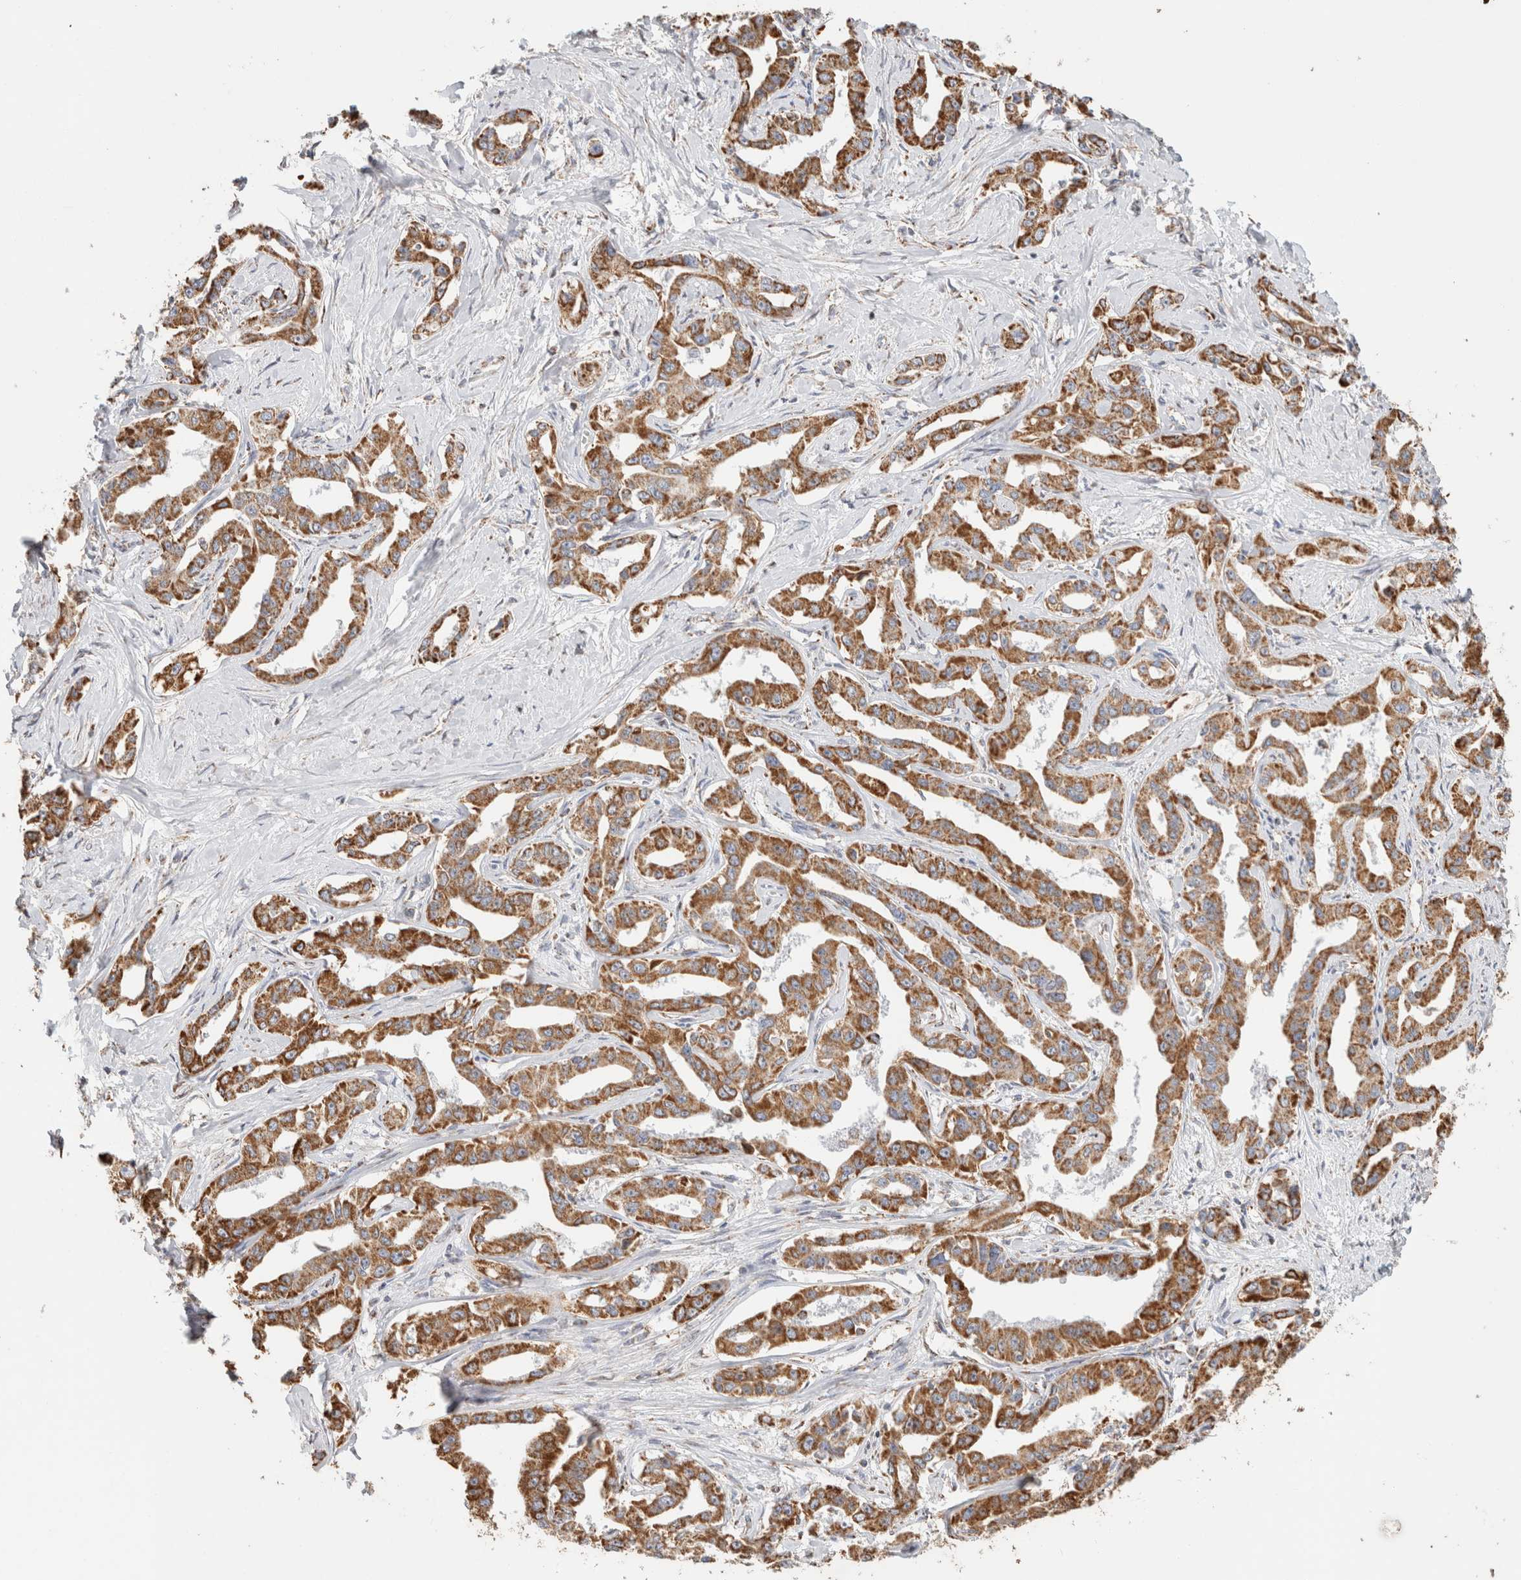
{"staining": {"intensity": "moderate", "quantity": ">75%", "location": "cytoplasmic/membranous"}, "tissue": "liver cancer", "cell_type": "Tumor cells", "image_type": "cancer", "snomed": [{"axis": "morphology", "description": "Cholangiocarcinoma"}, {"axis": "topography", "description": "Liver"}], "caption": "Immunohistochemistry (IHC) image of neoplastic tissue: liver cancer (cholangiocarcinoma) stained using immunohistochemistry (IHC) reveals medium levels of moderate protein expression localized specifically in the cytoplasmic/membranous of tumor cells, appearing as a cytoplasmic/membranous brown color.", "gene": "C1QBP", "patient": {"sex": "male", "age": 59}}